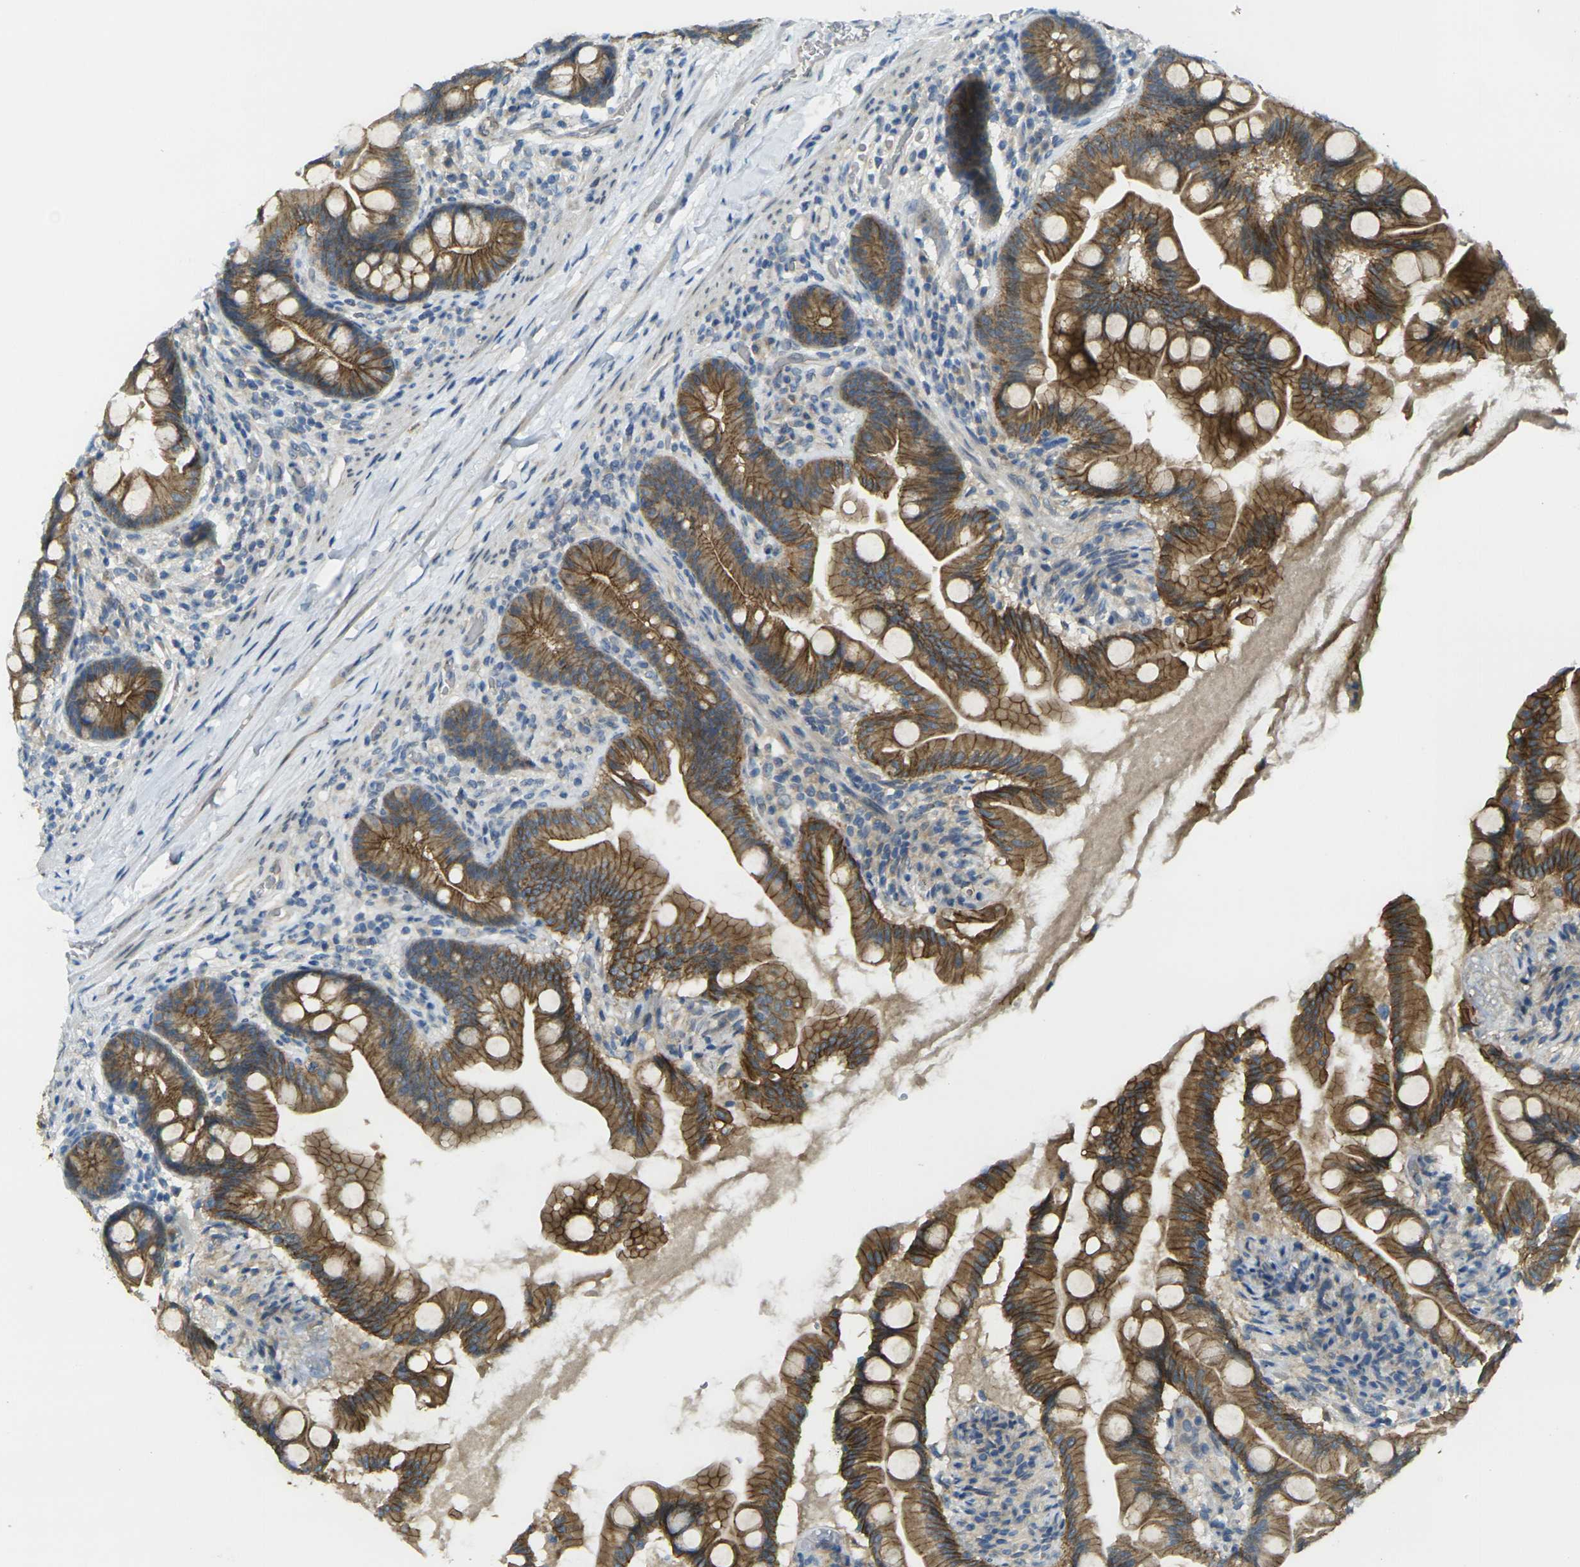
{"staining": {"intensity": "strong", "quantity": ">75%", "location": "cytoplasmic/membranous"}, "tissue": "small intestine", "cell_type": "Glandular cells", "image_type": "normal", "snomed": [{"axis": "morphology", "description": "Normal tissue, NOS"}, {"axis": "topography", "description": "Small intestine"}], "caption": "IHC image of benign small intestine stained for a protein (brown), which reveals high levels of strong cytoplasmic/membranous positivity in approximately >75% of glandular cells.", "gene": "RHBDD1", "patient": {"sex": "female", "age": 56}}